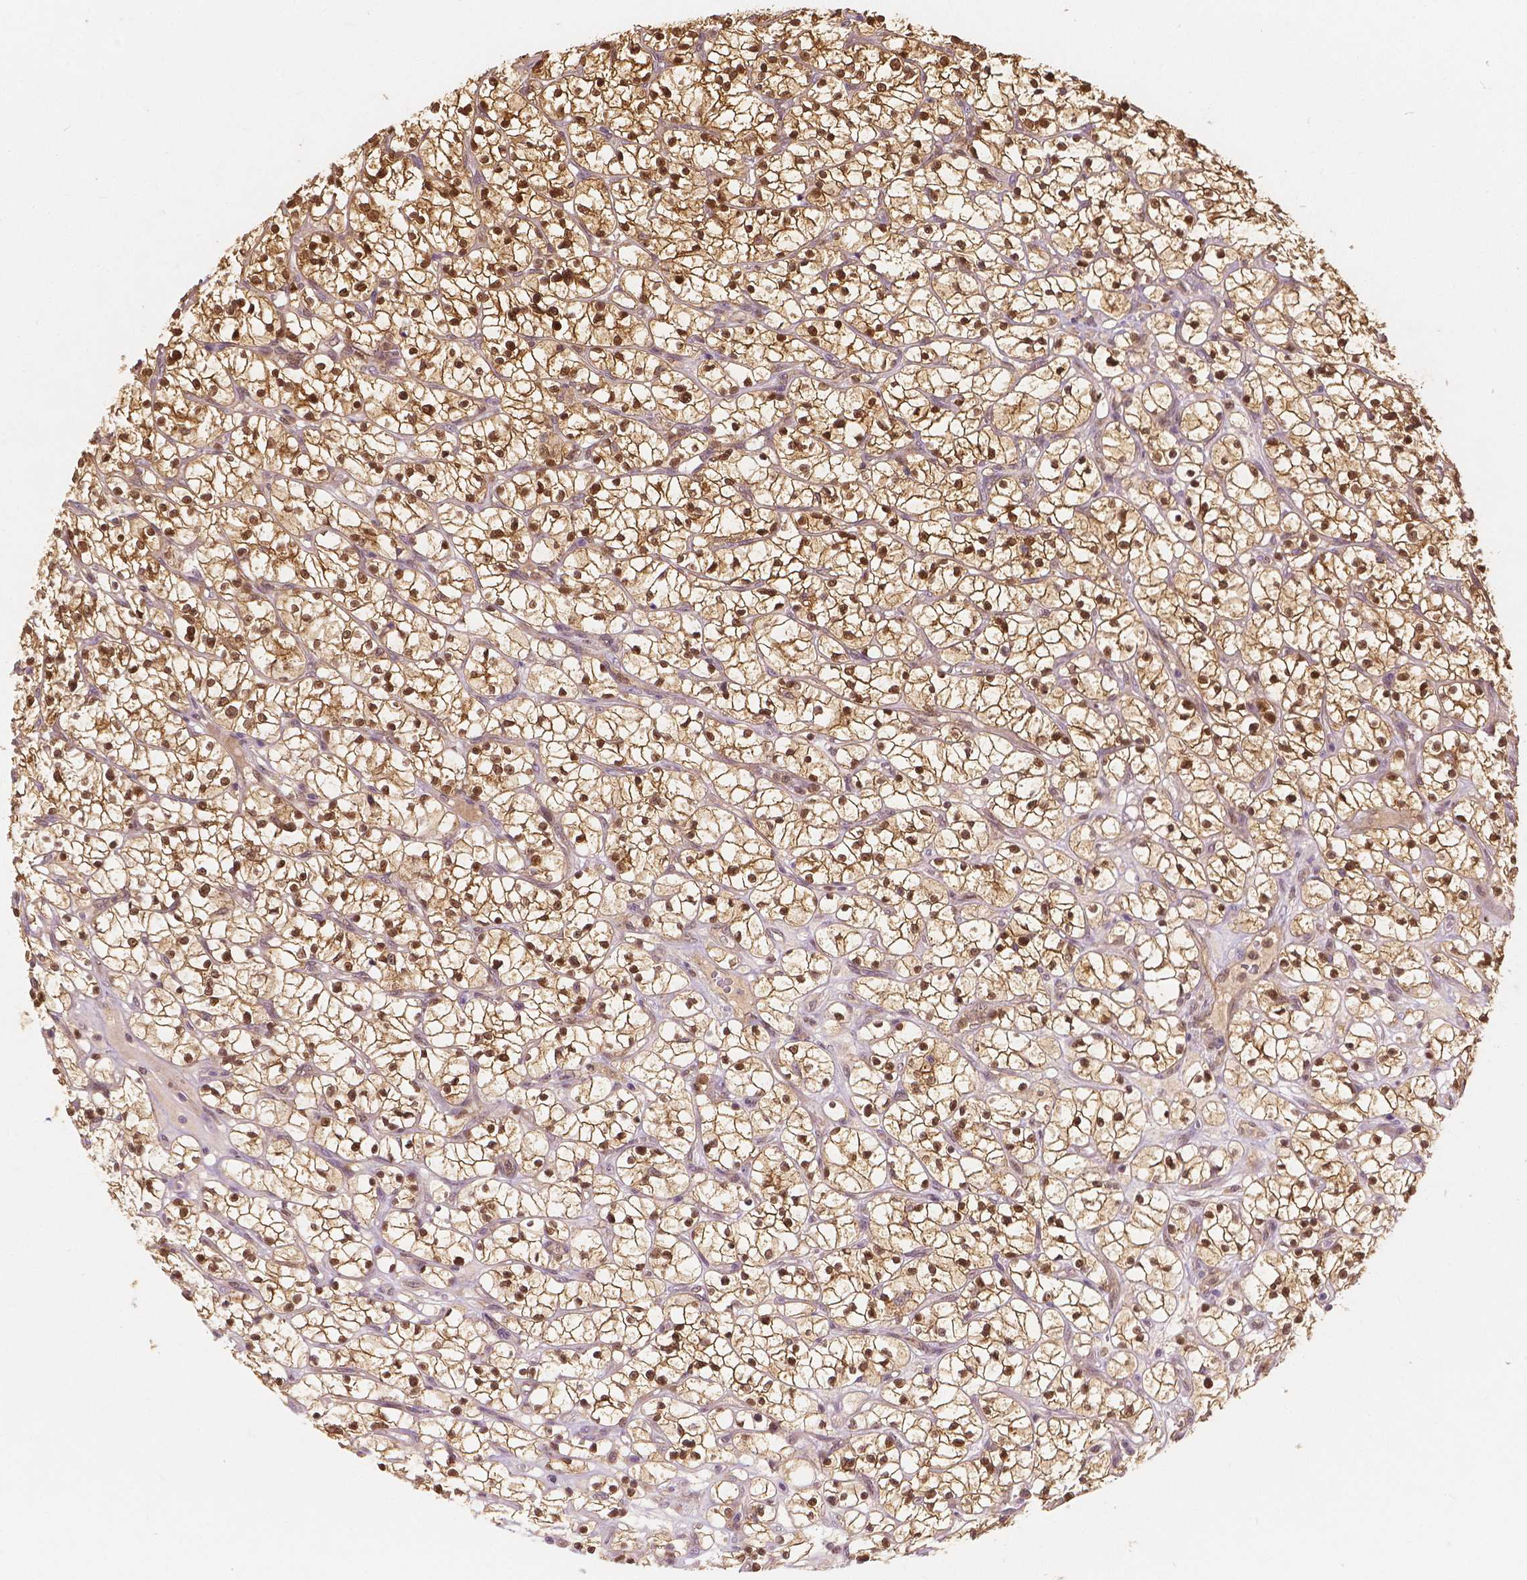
{"staining": {"intensity": "strong", "quantity": ">75%", "location": "cytoplasmic/membranous,nuclear"}, "tissue": "renal cancer", "cell_type": "Tumor cells", "image_type": "cancer", "snomed": [{"axis": "morphology", "description": "Adenocarcinoma, NOS"}, {"axis": "topography", "description": "Kidney"}], "caption": "Immunohistochemistry (IHC) photomicrograph of renal cancer (adenocarcinoma) stained for a protein (brown), which demonstrates high levels of strong cytoplasmic/membranous and nuclear expression in about >75% of tumor cells.", "gene": "NAPRT", "patient": {"sex": "female", "age": 64}}